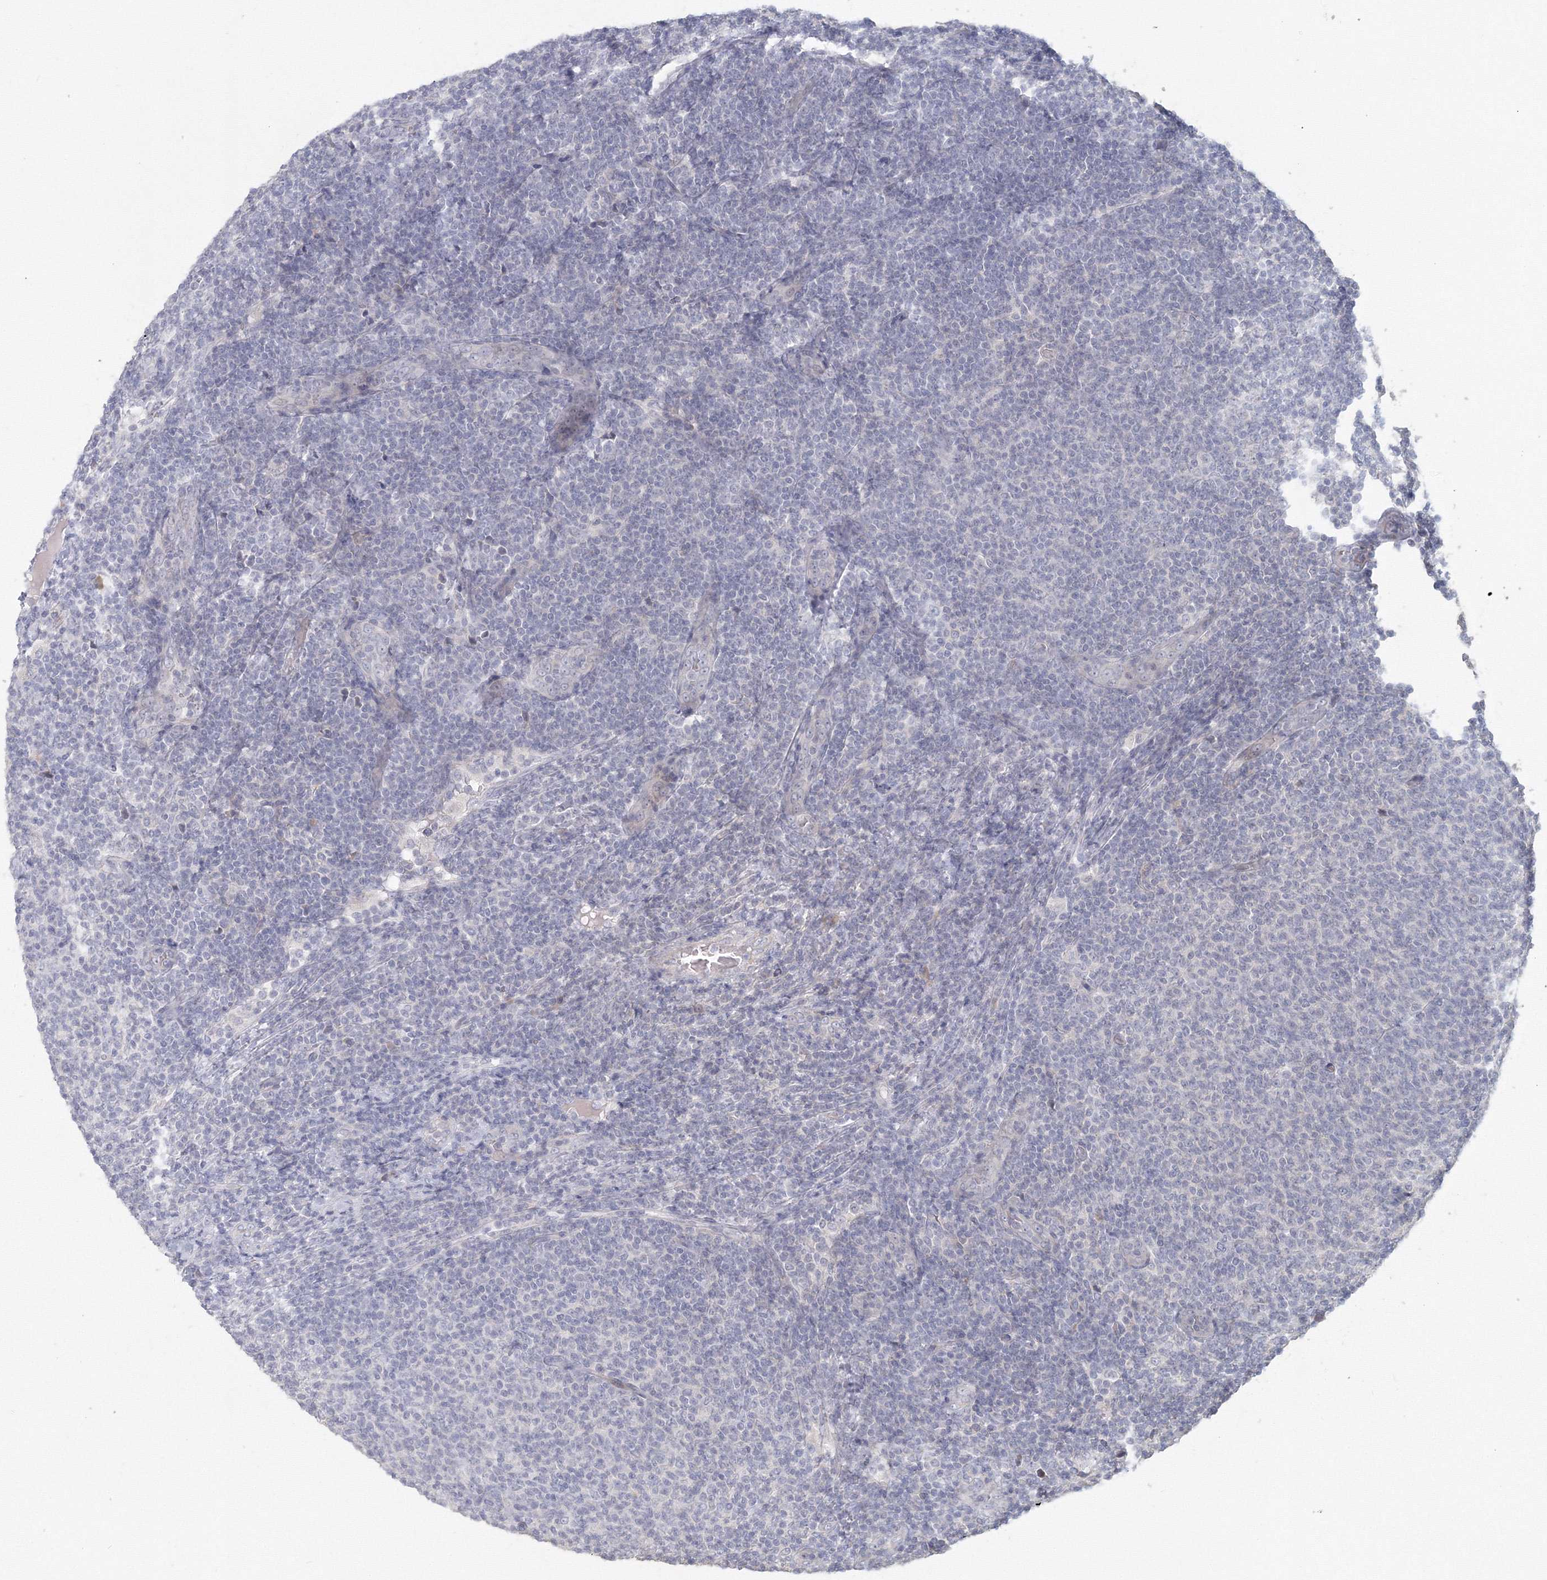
{"staining": {"intensity": "negative", "quantity": "none", "location": "none"}, "tissue": "lymphoma", "cell_type": "Tumor cells", "image_type": "cancer", "snomed": [{"axis": "morphology", "description": "Malignant lymphoma, non-Hodgkin's type, Low grade"}, {"axis": "topography", "description": "Lymph node"}], "caption": "There is no significant positivity in tumor cells of lymphoma.", "gene": "TACC2", "patient": {"sex": "male", "age": 66}}